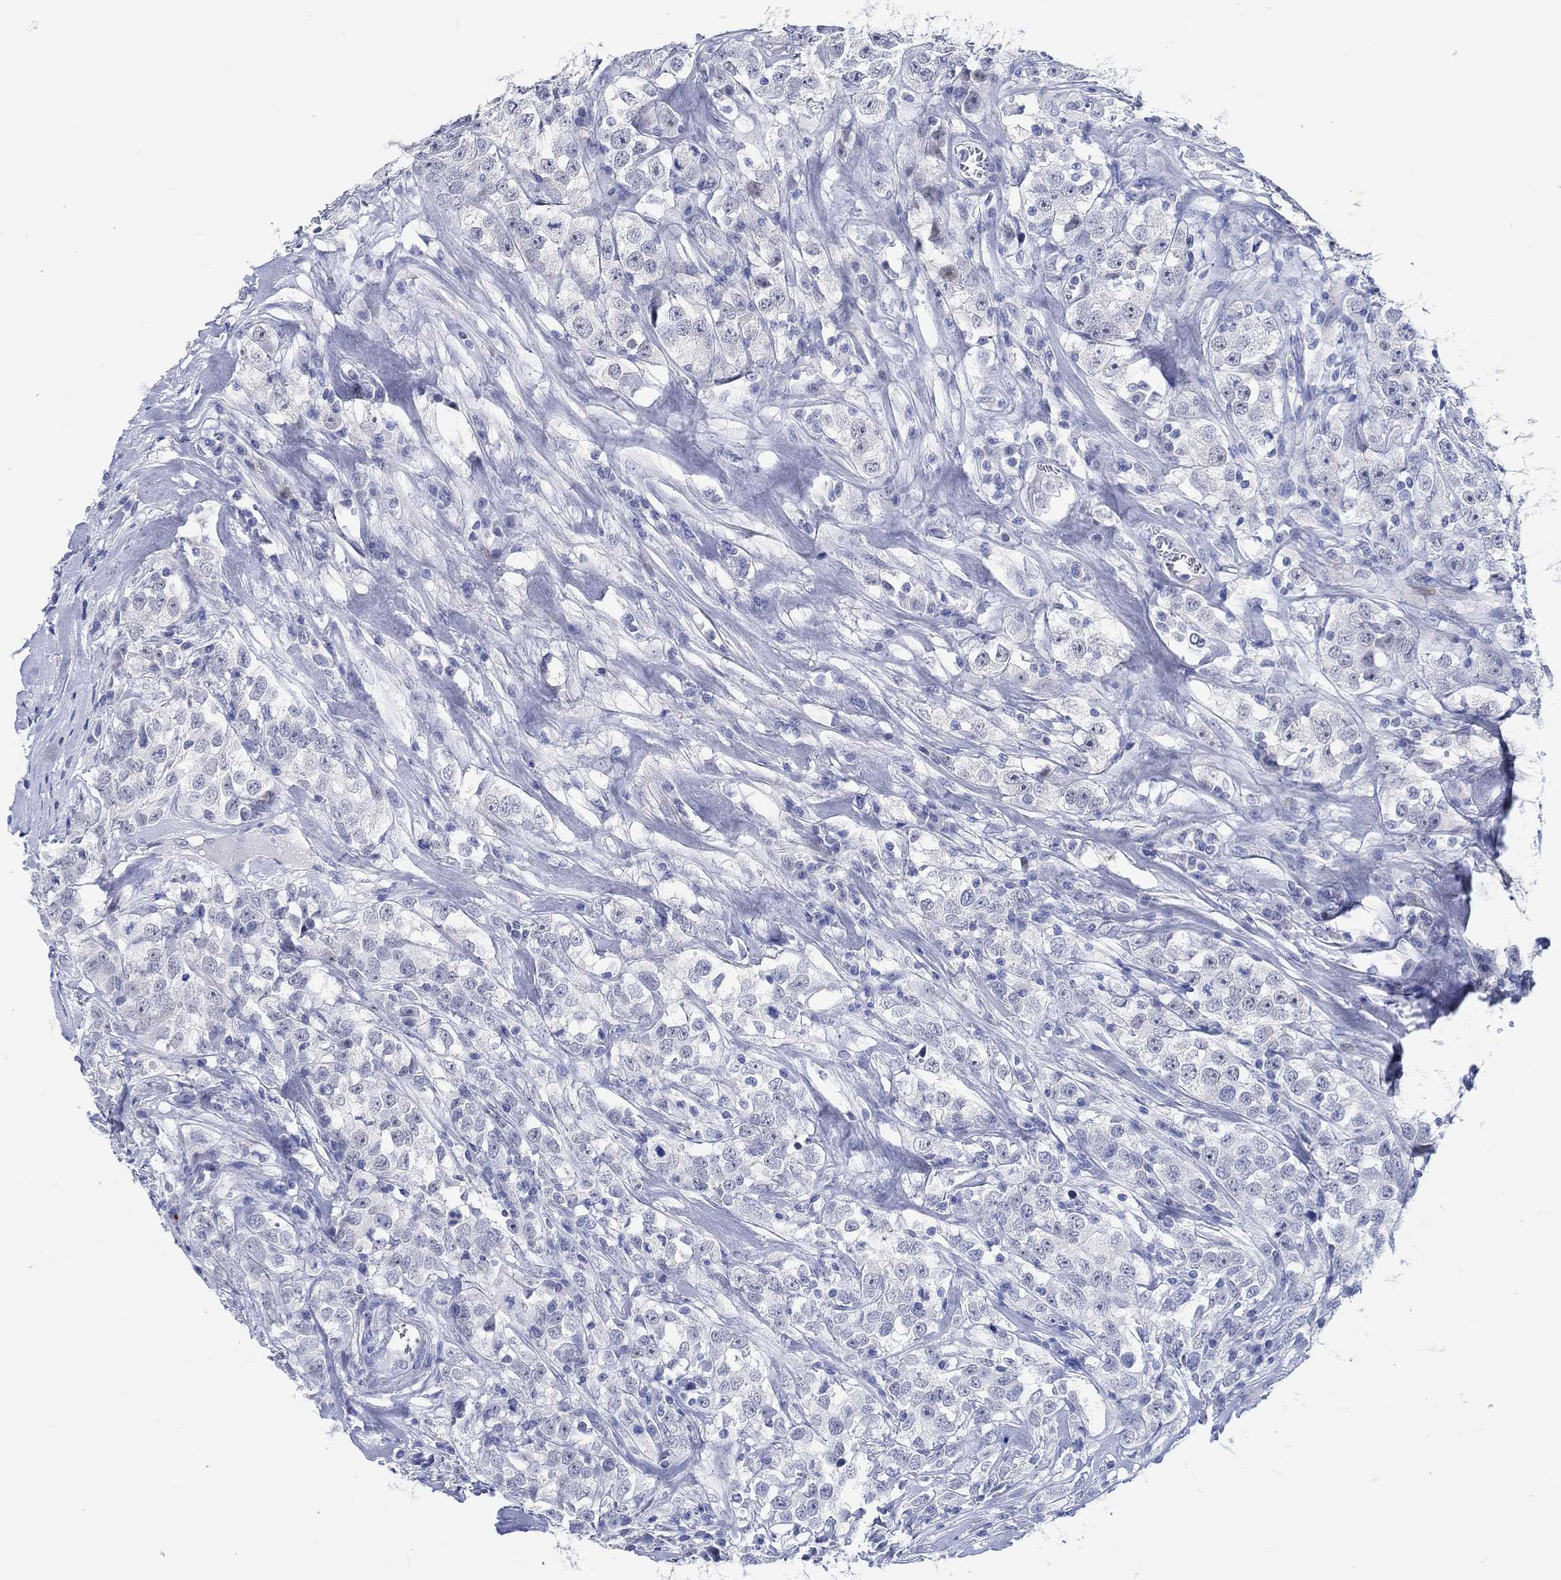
{"staining": {"intensity": "negative", "quantity": "none", "location": "none"}, "tissue": "testis cancer", "cell_type": "Tumor cells", "image_type": "cancer", "snomed": [{"axis": "morphology", "description": "Seminoma, NOS"}, {"axis": "topography", "description": "Testis"}], "caption": "This is an immunohistochemistry (IHC) micrograph of human testis cancer (seminoma). There is no staining in tumor cells.", "gene": "C4orf47", "patient": {"sex": "male", "age": 59}}